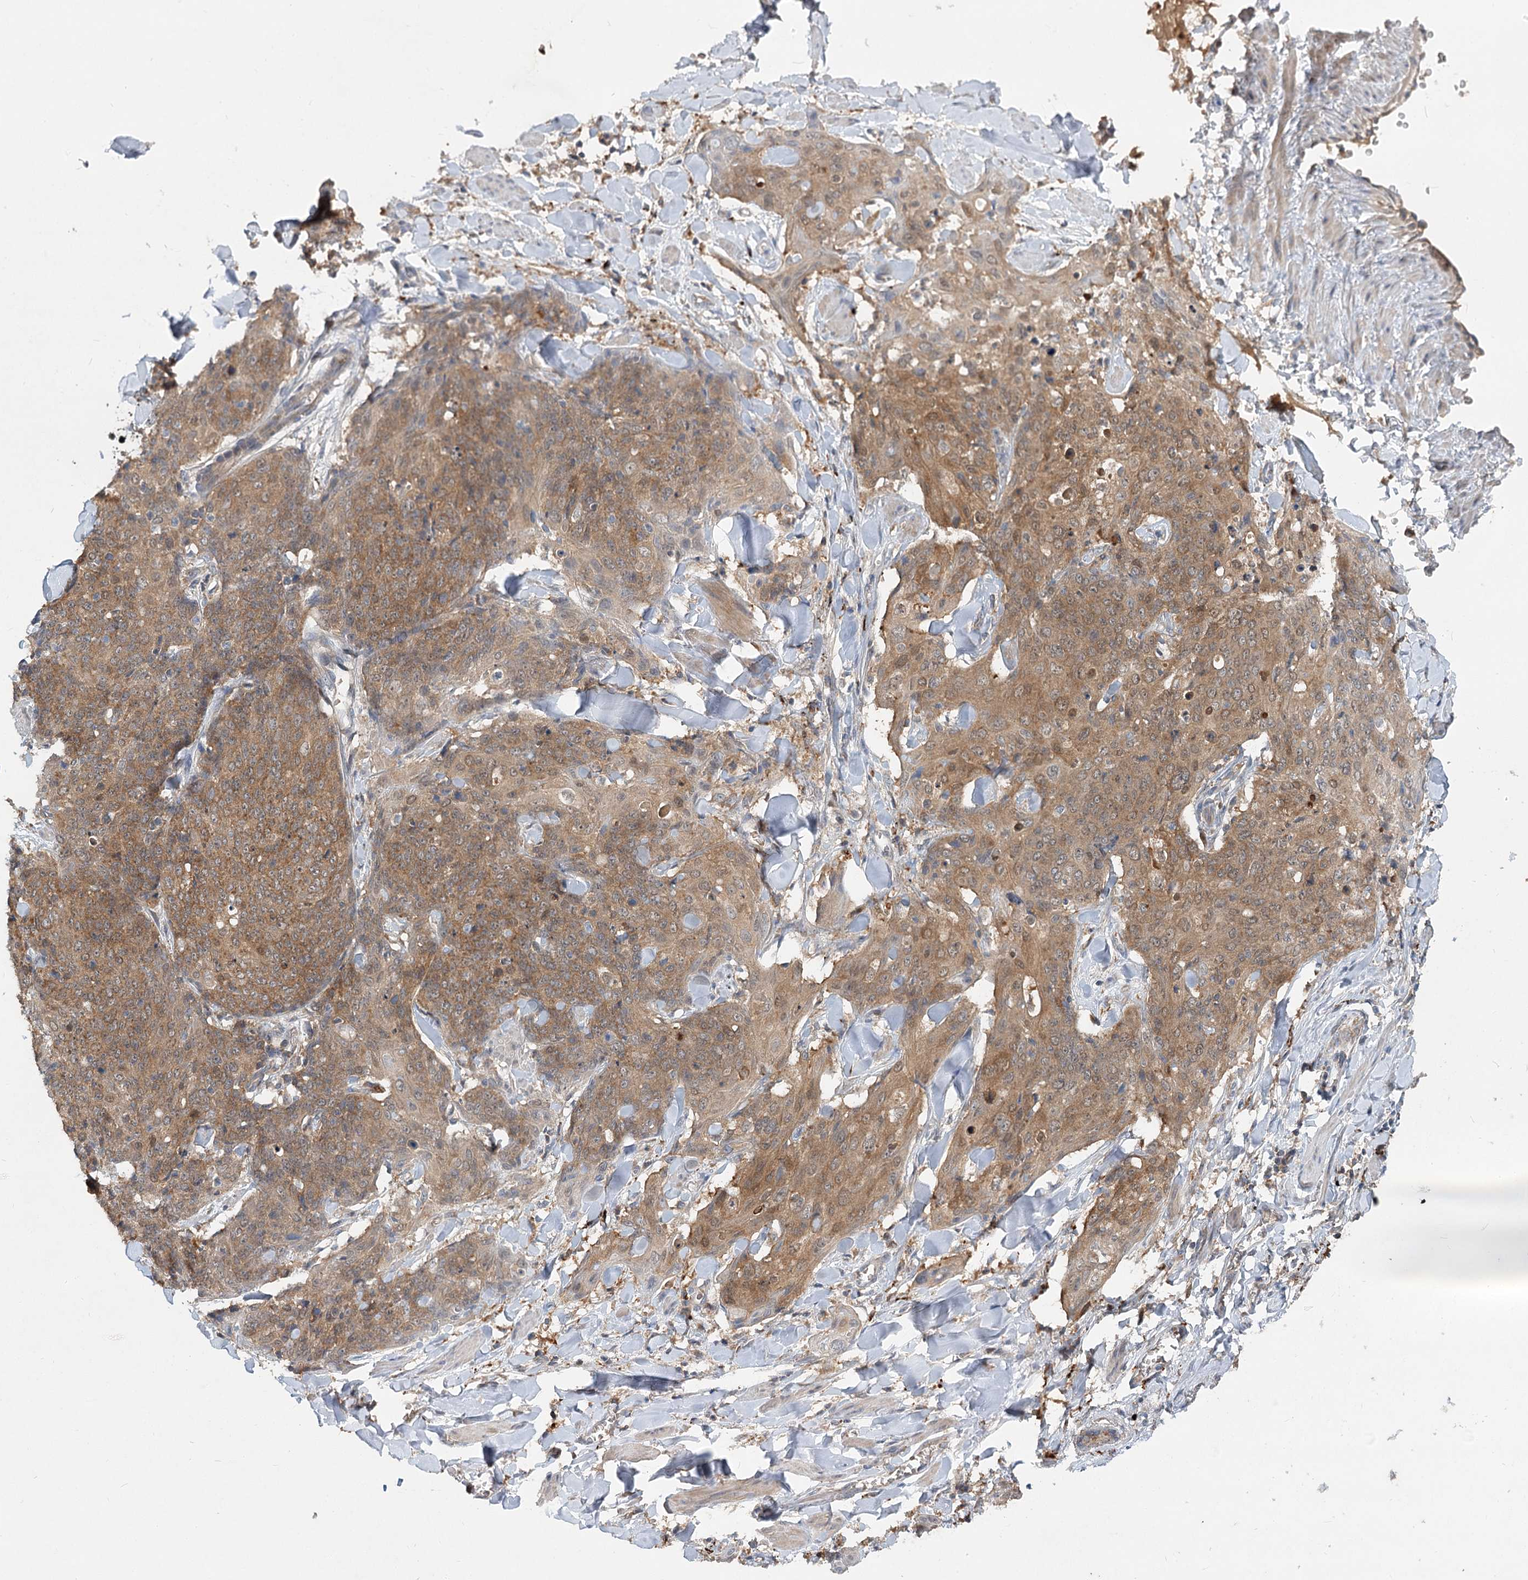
{"staining": {"intensity": "moderate", "quantity": "25%-75%", "location": "cytoplasmic/membranous"}, "tissue": "skin cancer", "cell_type": "Tumor cells", "image_type": "cancer", "snomed": [{"axis": "morphology", "description": "Squamous cell carcinoma, NOS"}, {"axis": "topography", "description": "Skin"}, {"axis": "topography", "description": "Vulva"}], "caption": "Immunohistochemical staining of skin cancer exhibits moderate cytoplasmic/membranous protein expression in about 25%-75% of tumor cells. The staining was performed using DAB (3,3'-diaminobenzidine), with brown indicating positive protein expression. Nuclei are stained blue with hematoxylin.", "gene": "PYROXD2", "patient": {"sex": "female", "age": 85}}